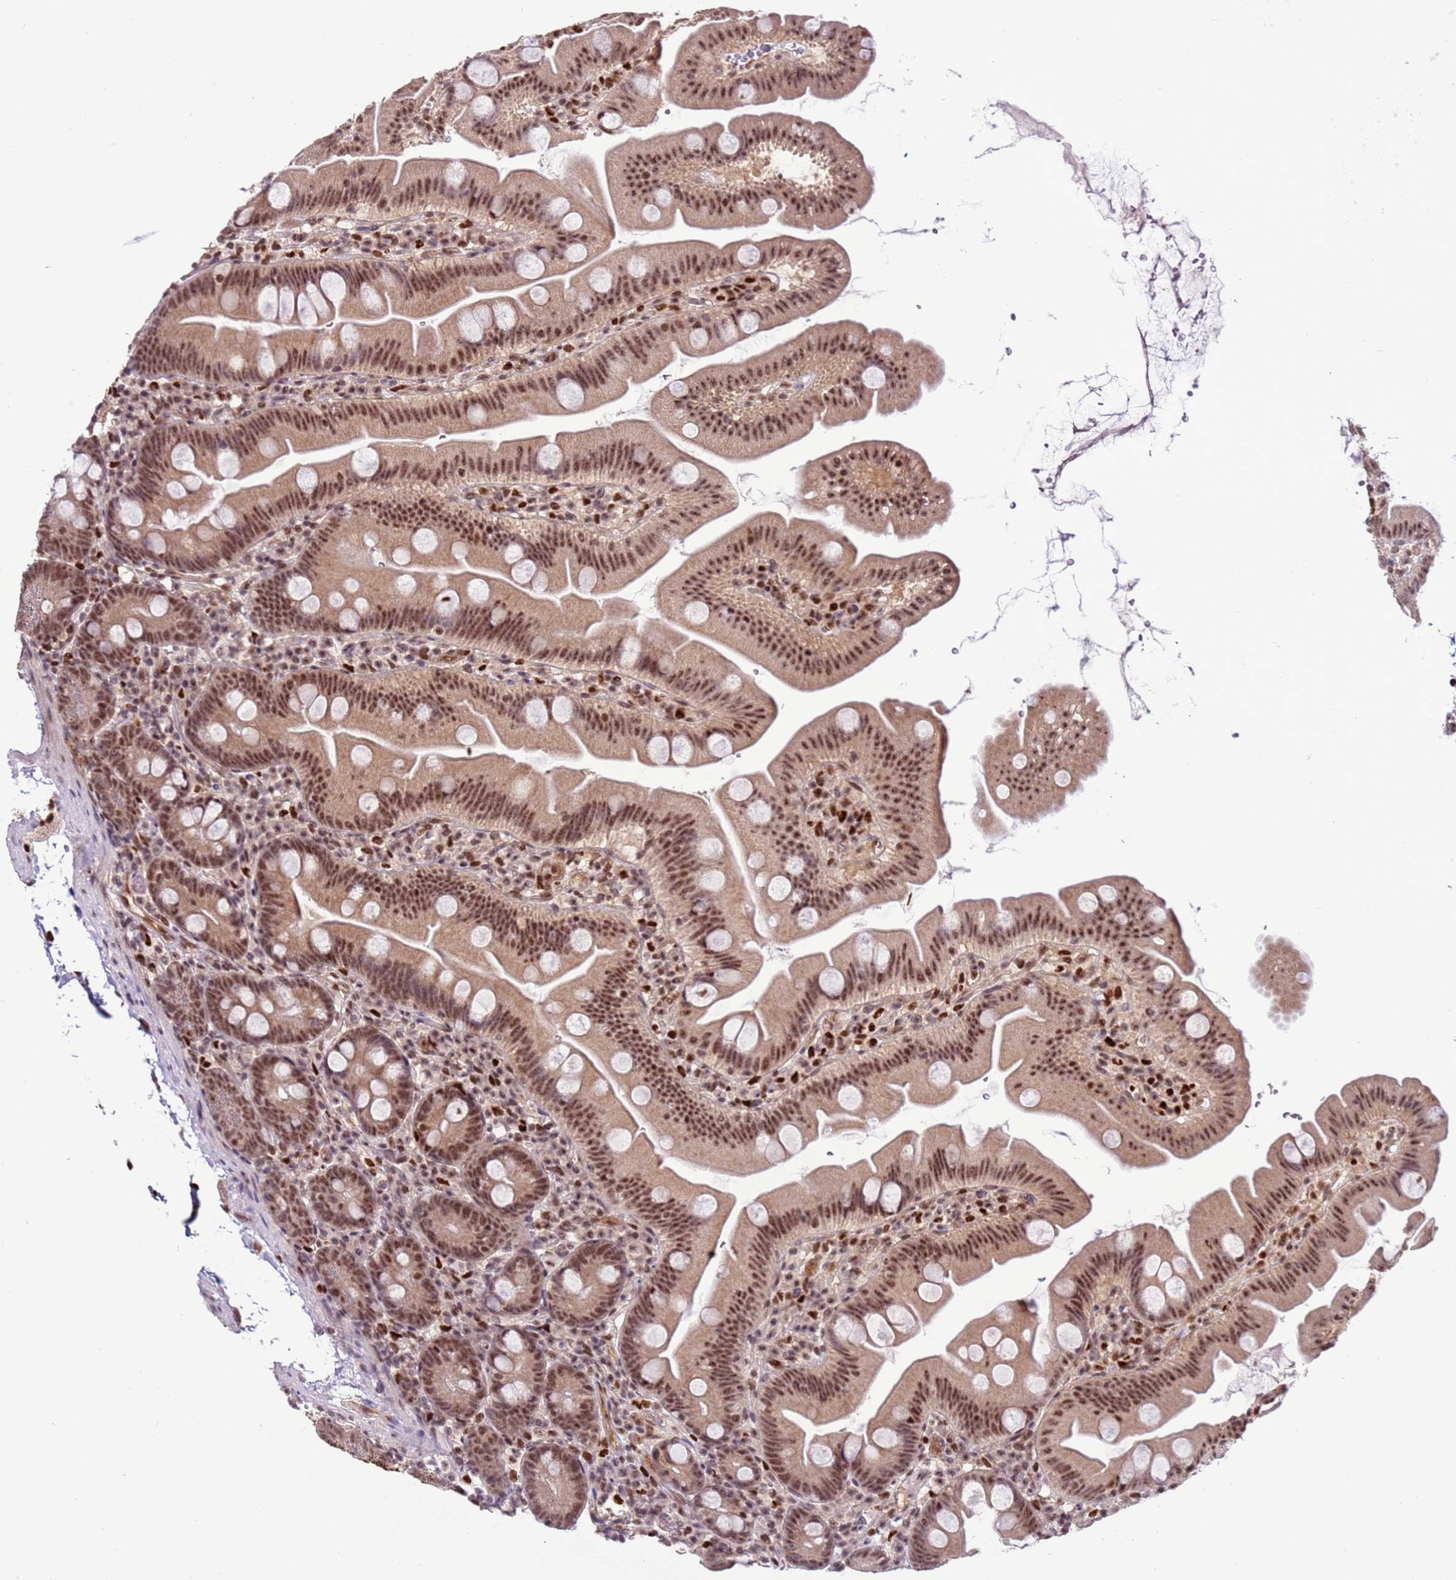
{"staining": {"intensity": "moderate", "quantity": ">75%", "location": "nuclear"}, "tissue": "small intestine", "cell_type": "Glandular cells", "image_type": "normal", "snomed": [{"axis": "morphology", "description": "Normal tissue, NOS"}, {"axis": "topography", "description": "Small intestine"}], "caption": "The photomicrograph shows immunohistochemical staining of normal small intestine. There is moderate nuclear staining is appreciated in about >75% of glandular cells.", "gene": "PRPF6", "patient": {"sex": "female", "age": 68}}